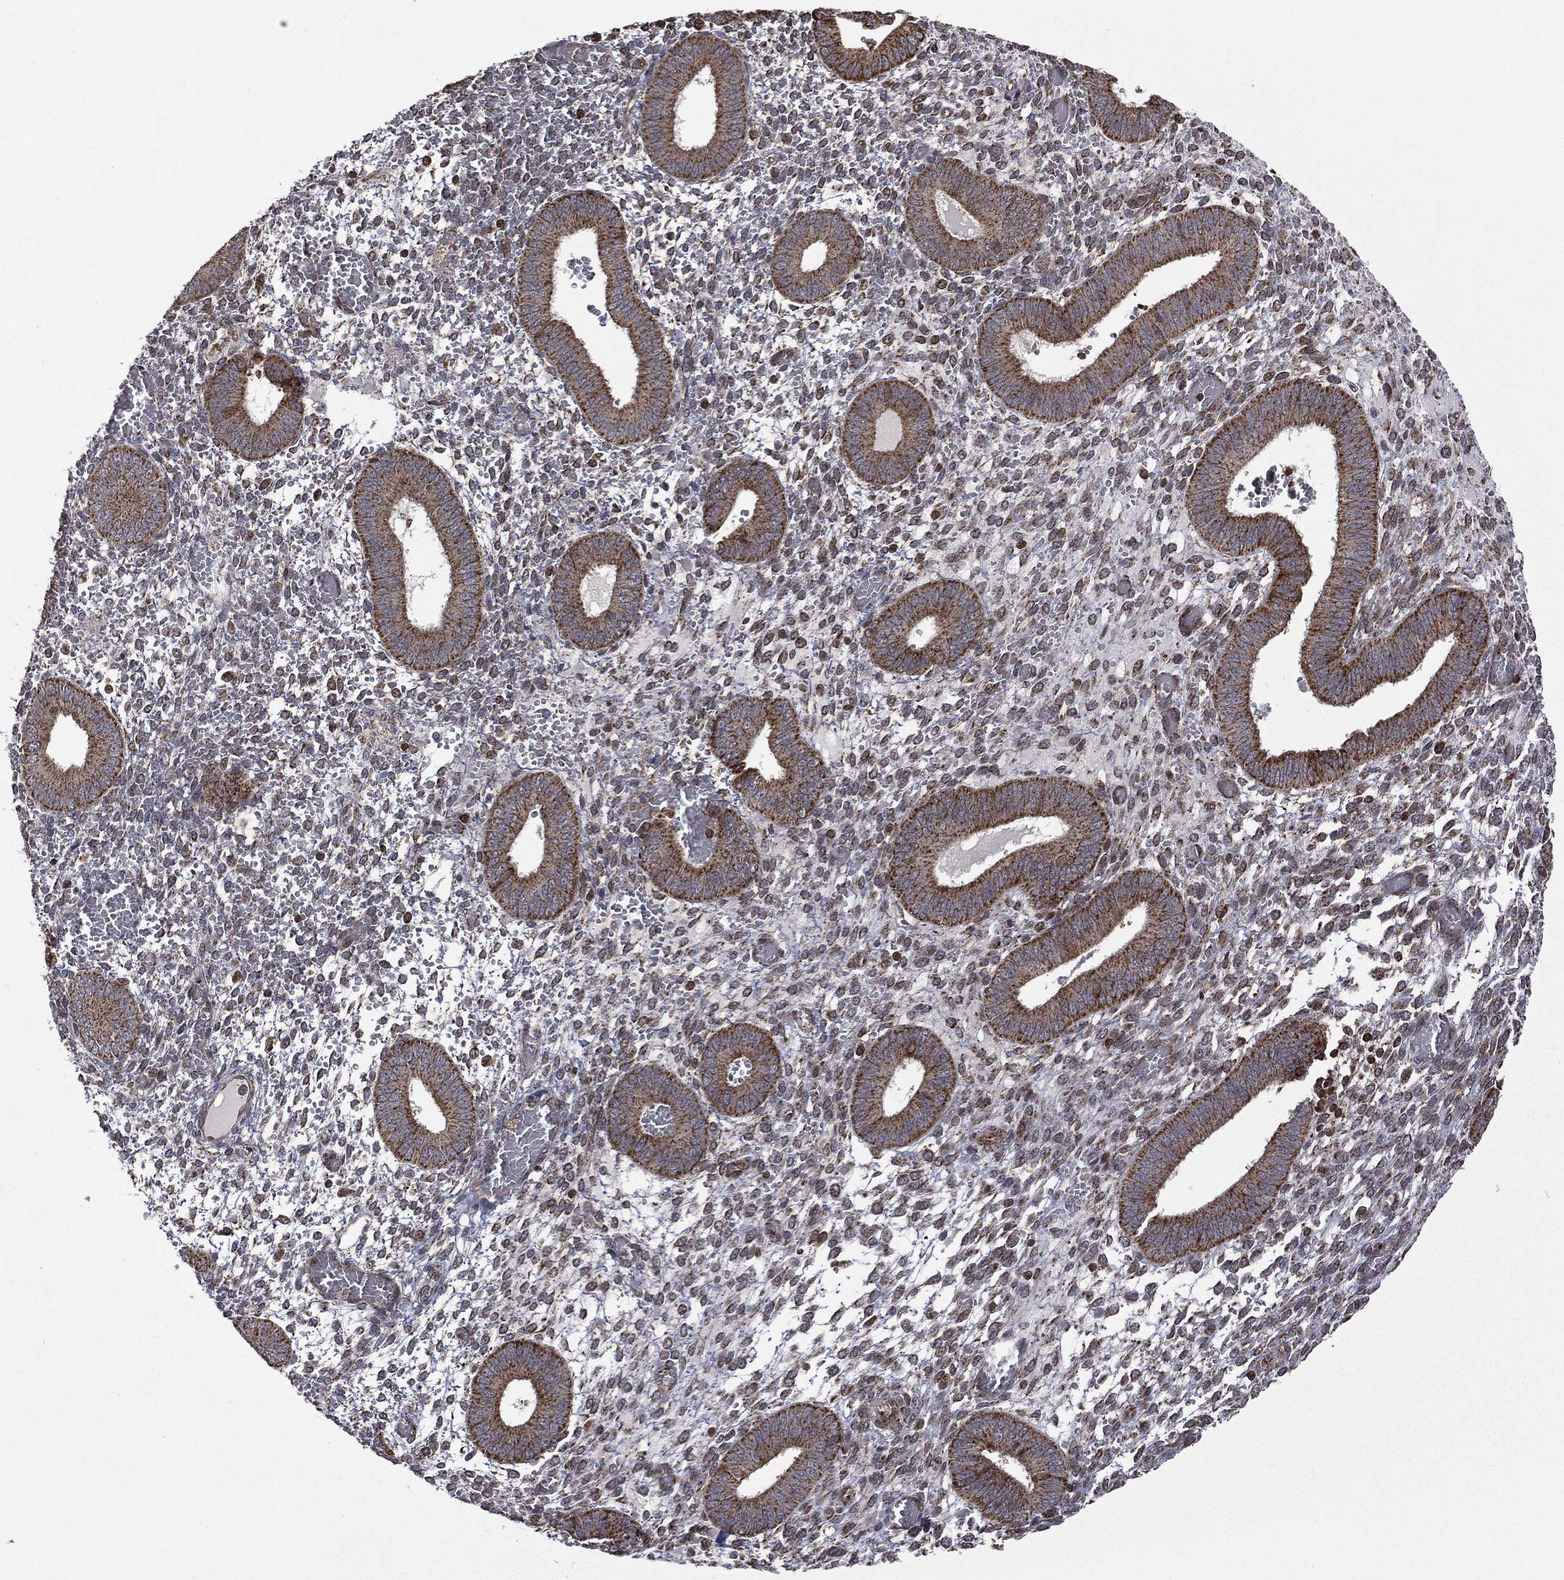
{"staining": {"intensity": "moderate", "quantity": "25%-75%", "location": "cytoplasmic/membranous"}, "tissue": "endometrium", "cell_type": "Cells in endometrial stroma", "image_type": "normal", "snomed": [{"axis": "morphology", "description": "Normal tissue, NOS"}, {"axis": "topography", "description": "Endometrium"}], "caption": "The photomicrograph demonstrates a brown stain indicating the presence of a protein in the cytoplasmic/membranous of cells in endometrial stroma in endometrium.", "gene": "GIMAP6", "patient": {"sex": "female", "age": 42}}